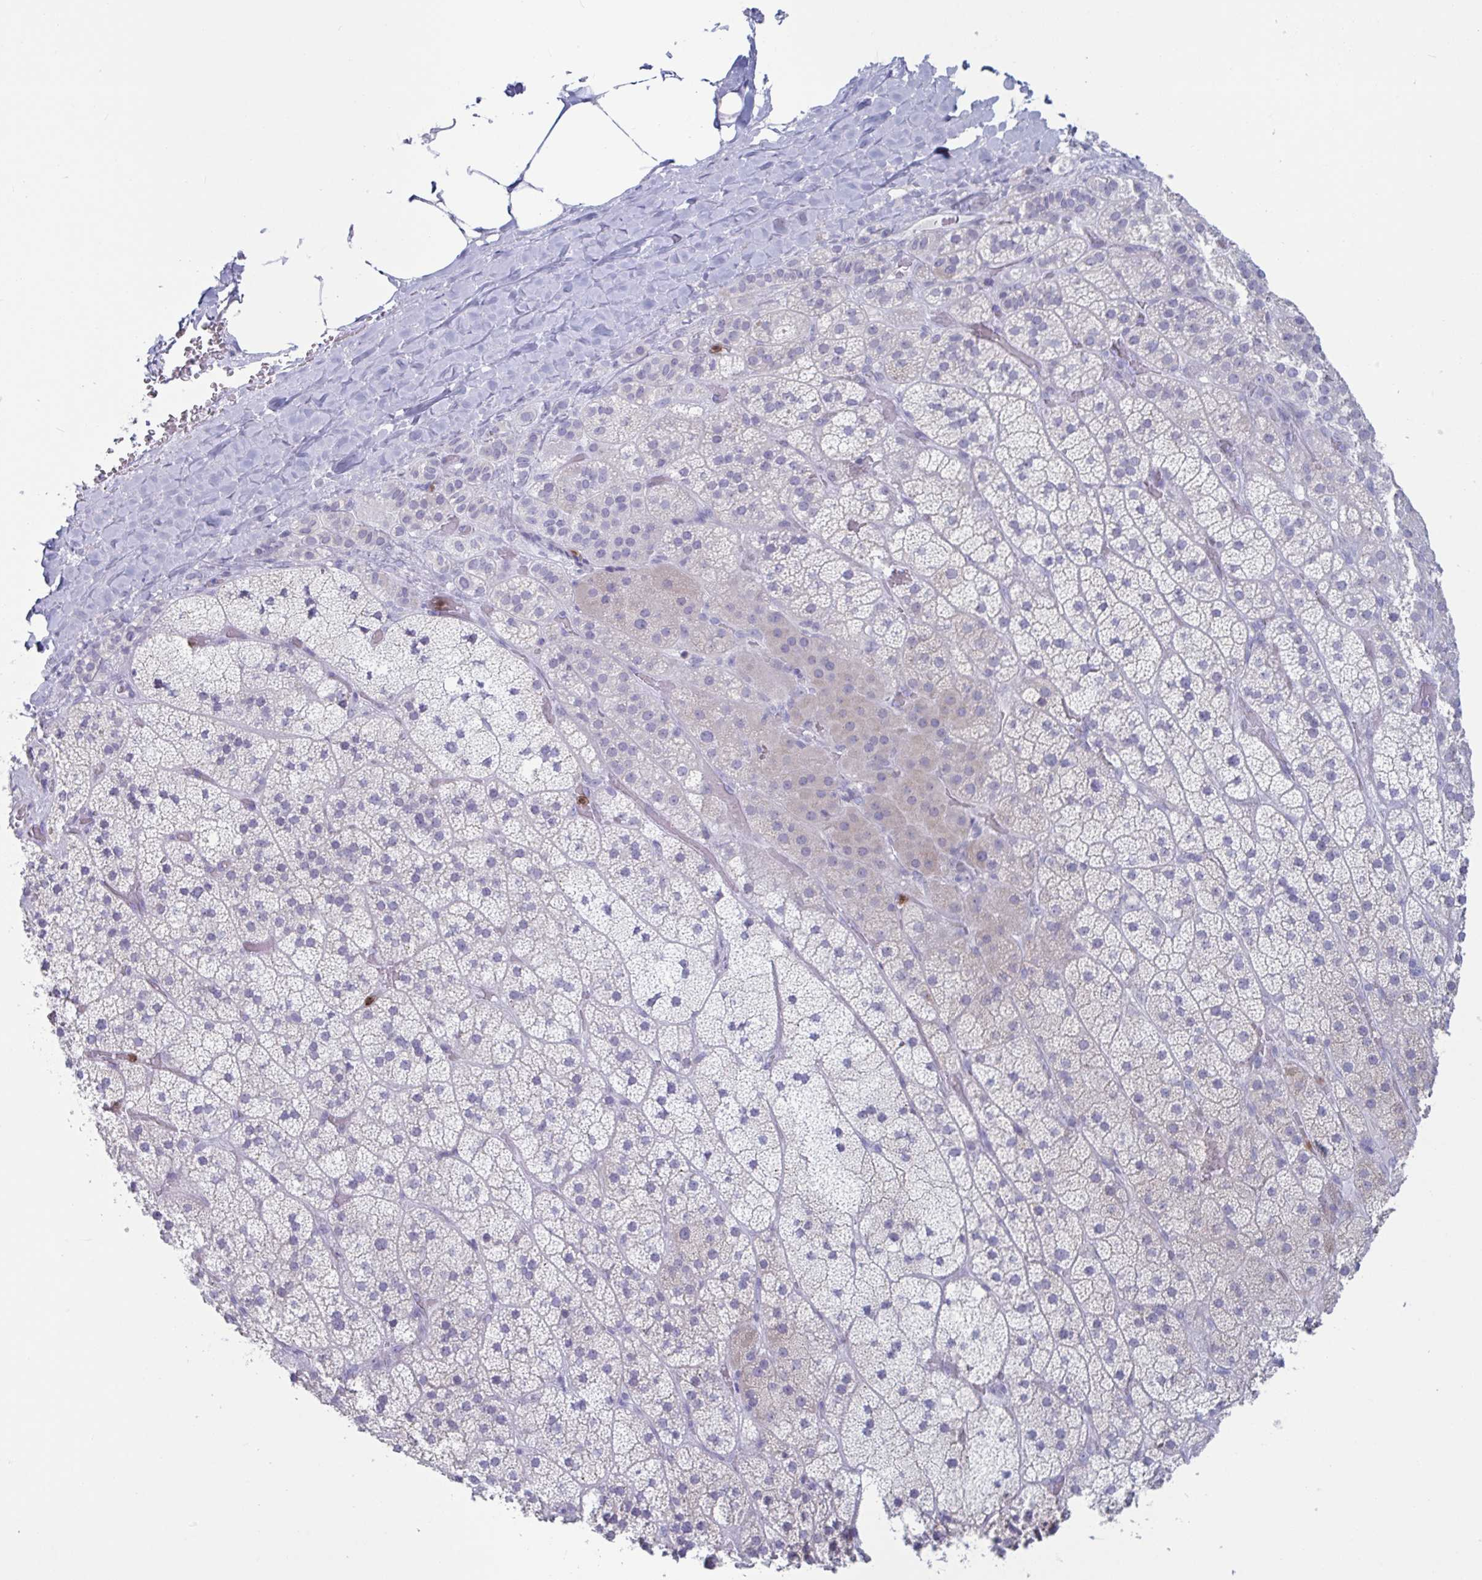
{"staining": {"intensity": "weak", "quantity": "25%-75%", "location": "cytoplasmic/membranous"}, "tissue": "adrenal gland", "cell_type": "Glandular cells", "image_type": "normal", "snomed": [{"axis": "morphology", "description": "Normal tissue, NOS"}, {"axis": "topography", "description": "Adrenal gland"}], "caption": "A photomicrograph of human adrenal gland stained for a protein displays weak cytoplasmic/membranous brown staining in glandular cells.", "gene": "CYP4F11", "patient": {"sex": "male", "age": 57}}